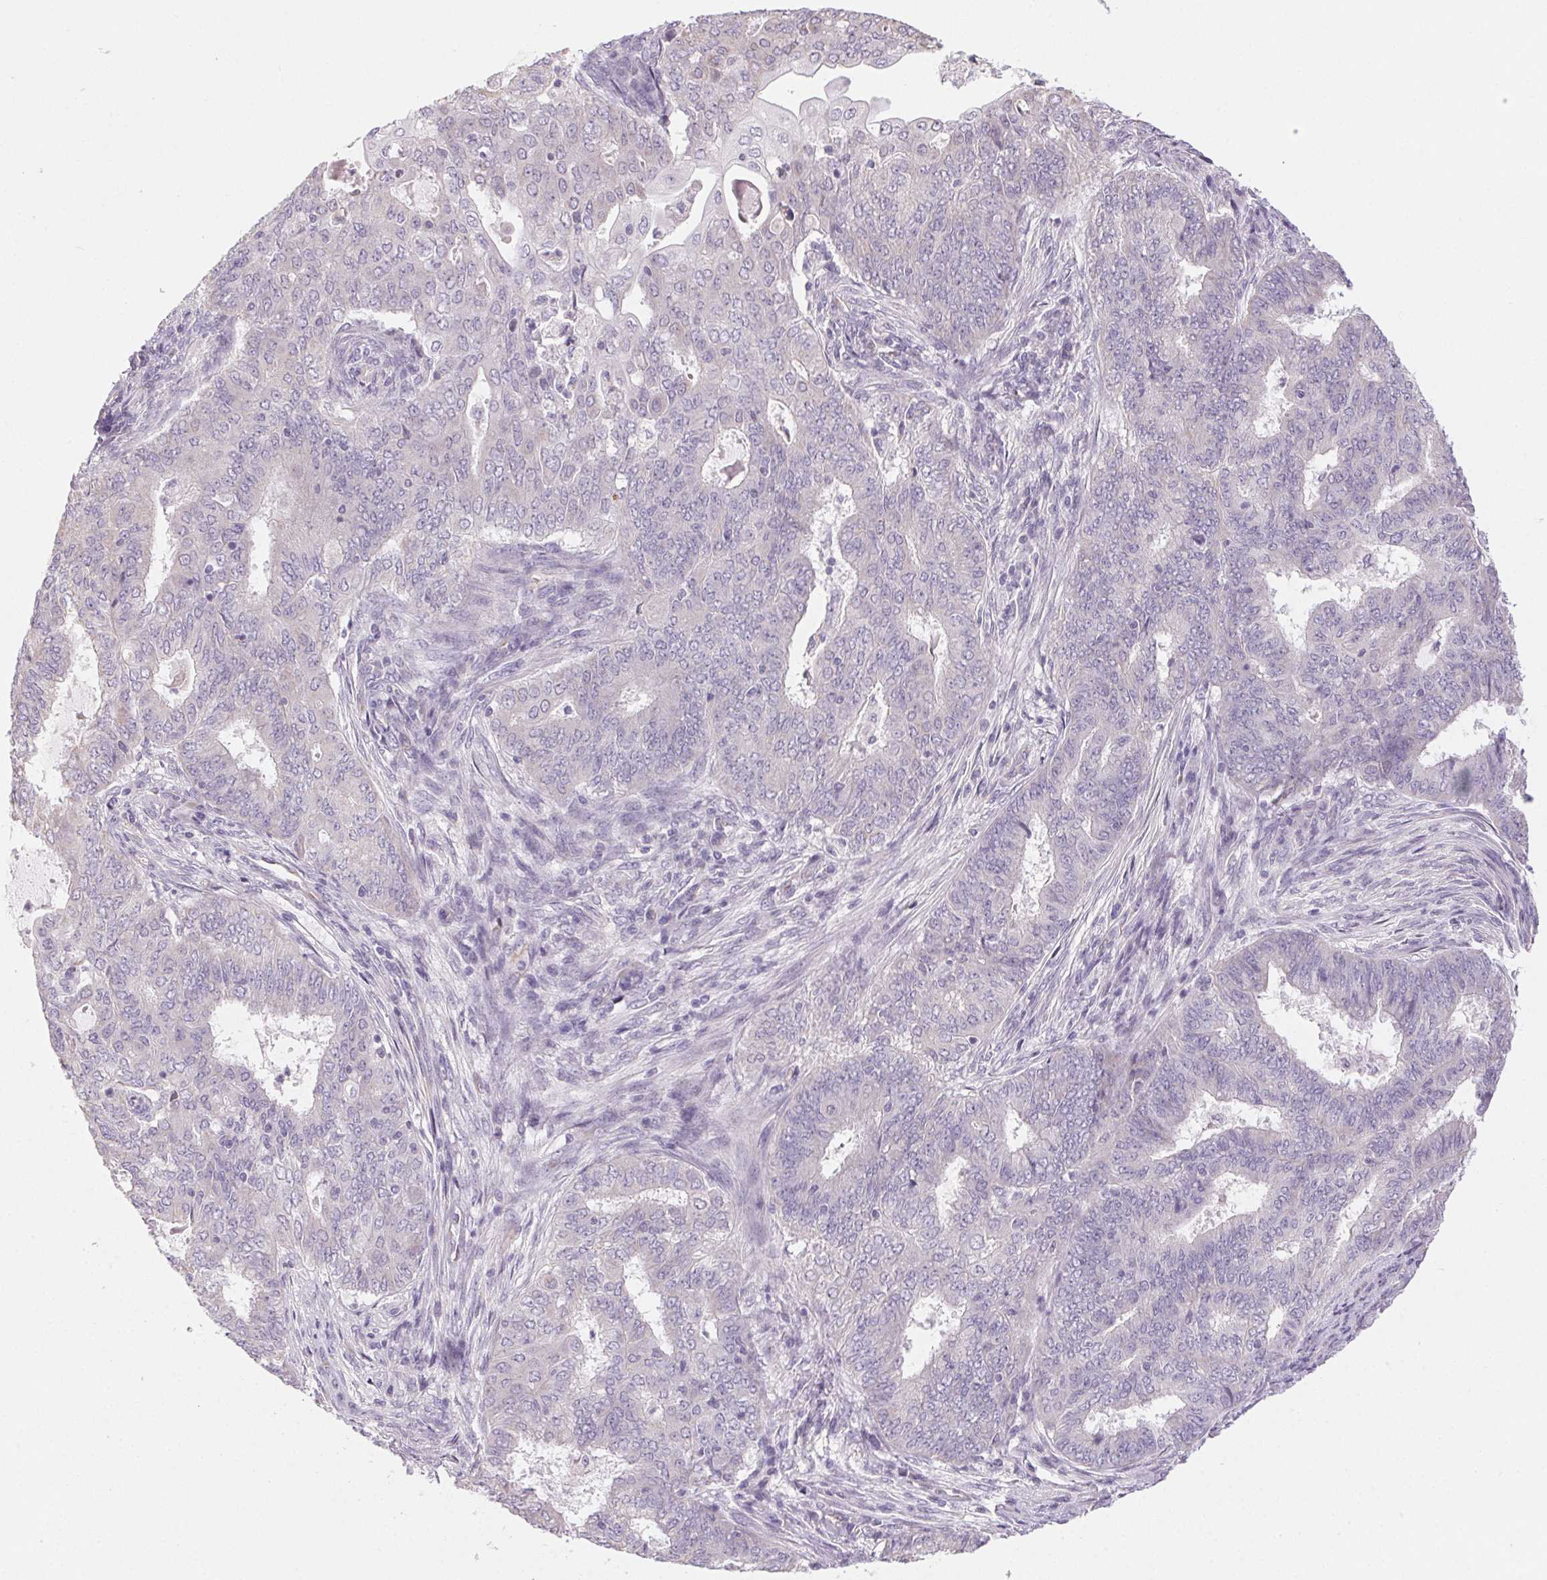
{"staining": {"intensity": "negative", "quantity": "none", "location": "none"}, "tissue": "endometrial cancer", "cell_type": "Tumor cells", "image_type": "cancer", "snomed": [{"axis": "morphology", "description": "Adenocarcinoma, NOS"}, {"axis": "topography", "description": "Endometrium"}], "caption": "Immunohistochemistry (IHC) image of human endometrial cancer stained for a protein (brown), which demonstrates no staining in tumor cells. (Immunohistochemistry (IHC), brightfield microscopy, high magnification).", "gene": "SMYD1", "patient": {"sex": "female", "age": 62}}